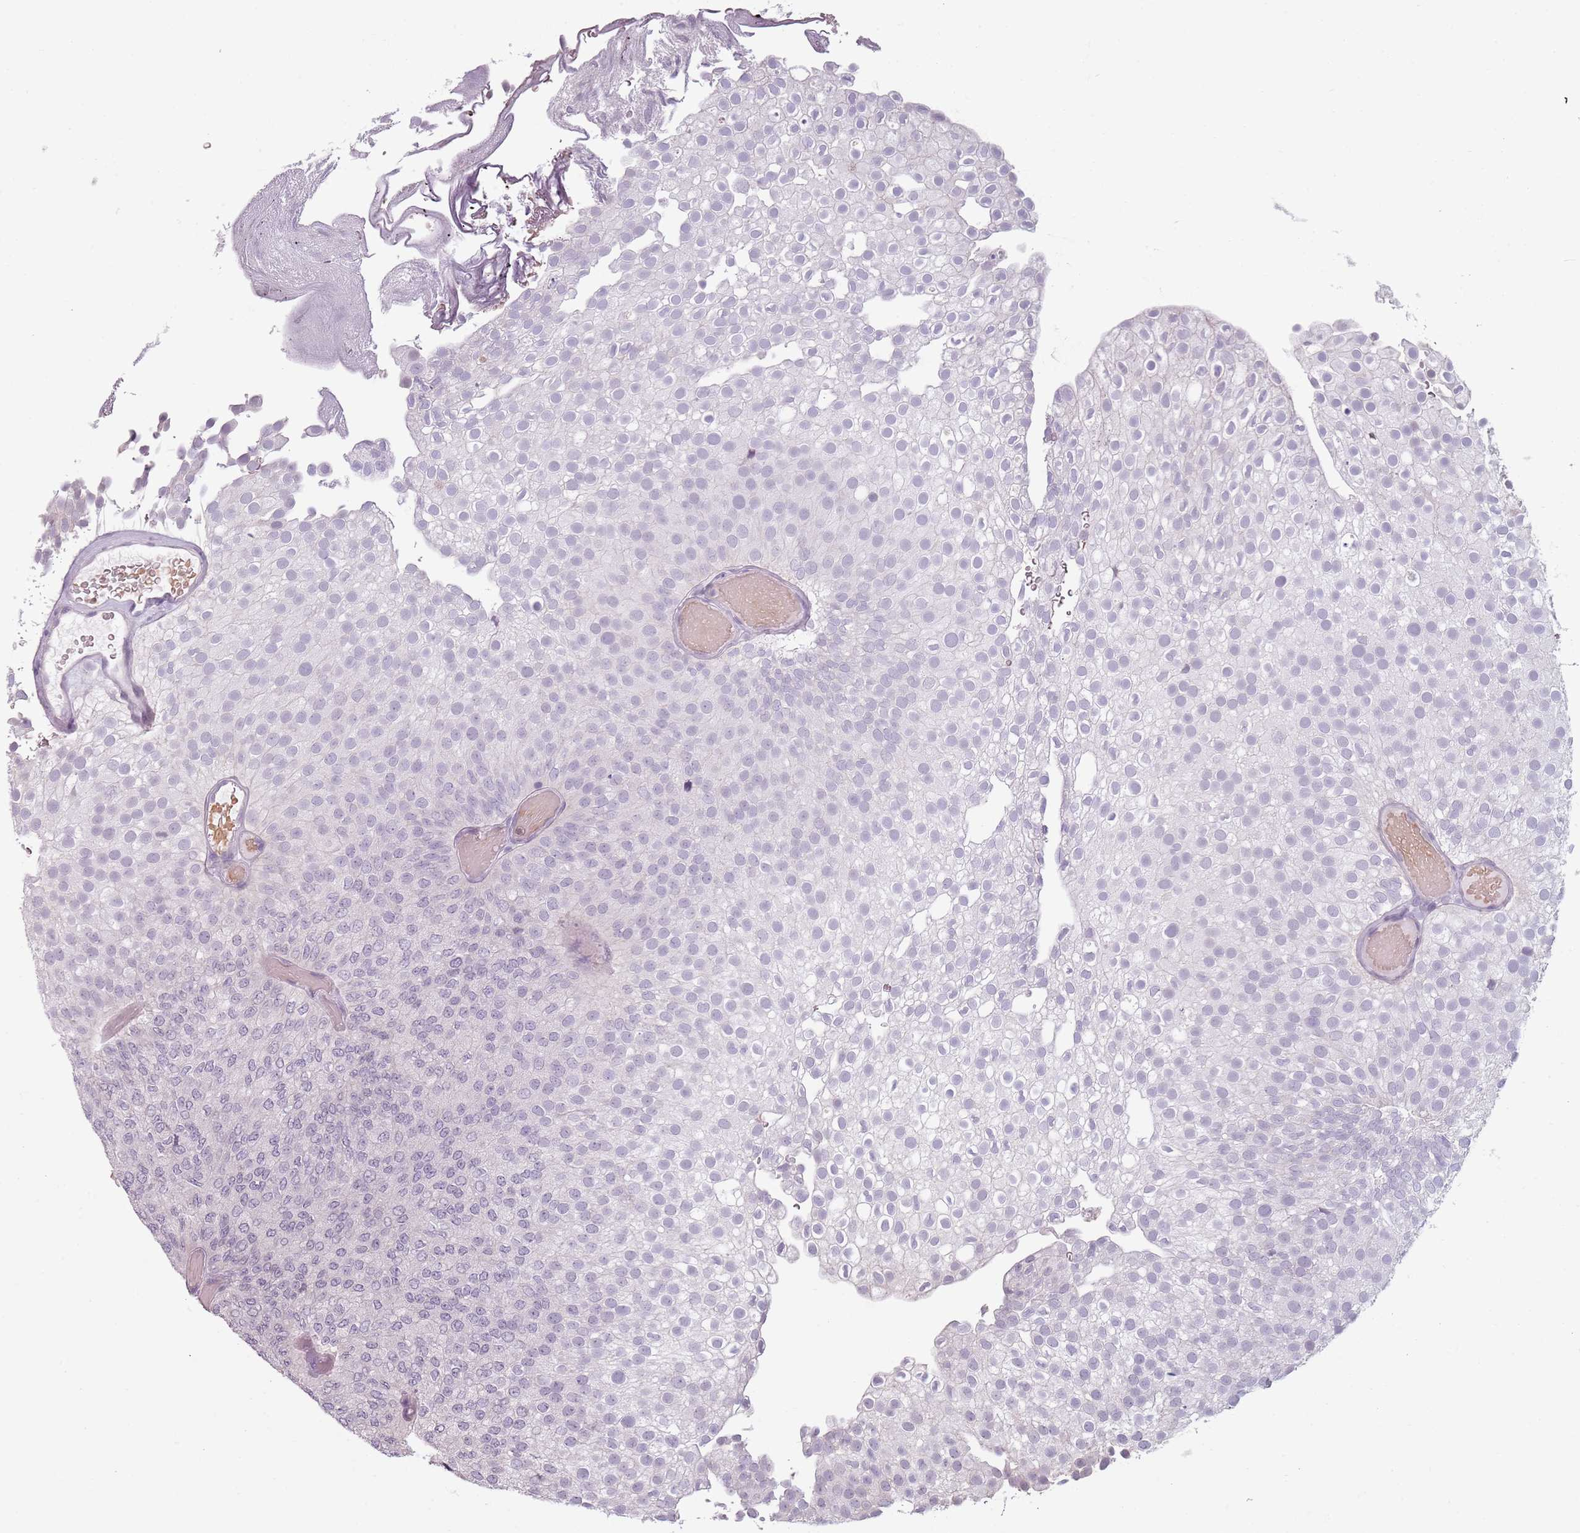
{"staining": {"intensity": "negative", "quantity": "none", "location": "none"}, "tissue": "urothelial cancer", "cell_type": "Tumor cells", "image_type": "cancer", "snomed": [{"axis": "morphology", "description": "Urothelial carcinoma, Low grade"}, {"axis": "topography", "description": "Urinary bladder"}], "caption": "The image exhibits no staining of tumor cells in urothelial carcinoma (low-grade).", "gene": "PIEZO1", "patient": {"sex": "male", "age": 78}}